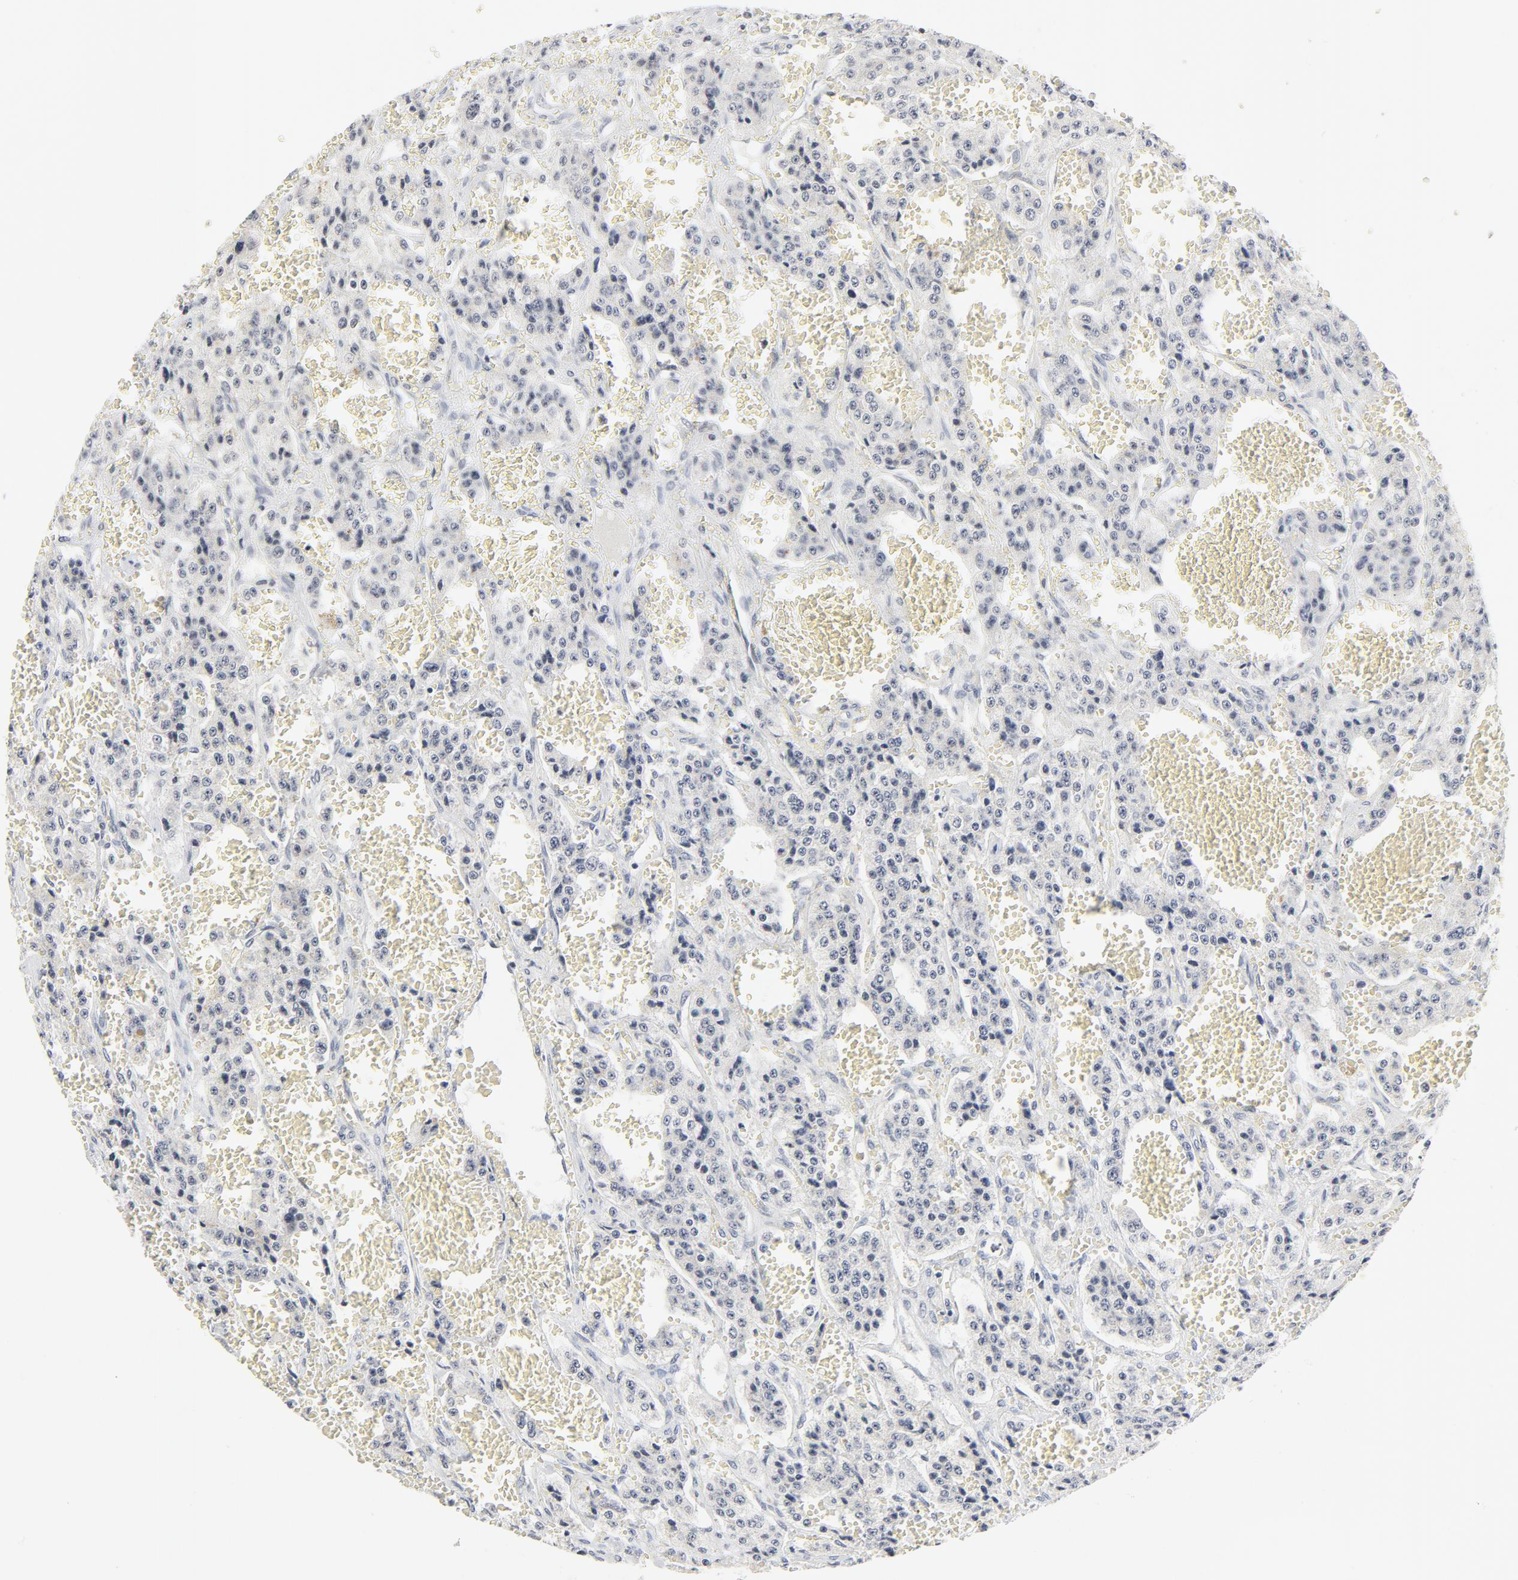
{"staining": {"intensity": "negative", "quantity": "none", "location": "none"}, "tissue": "carcinoid", "cell_type": "Tumor cells", "image_type": "cancer", "snomed": [{"axis": "morphology", "description": "Carcinoid, malignant, NOS"}, {"axis": "topography", "description": "Small intestine"}], "caption": "Tumor cells show no significant staining in carcinoid (malignant).", "gene": "GTF2H1", "patient": {"sex": "male", "age": 52}}